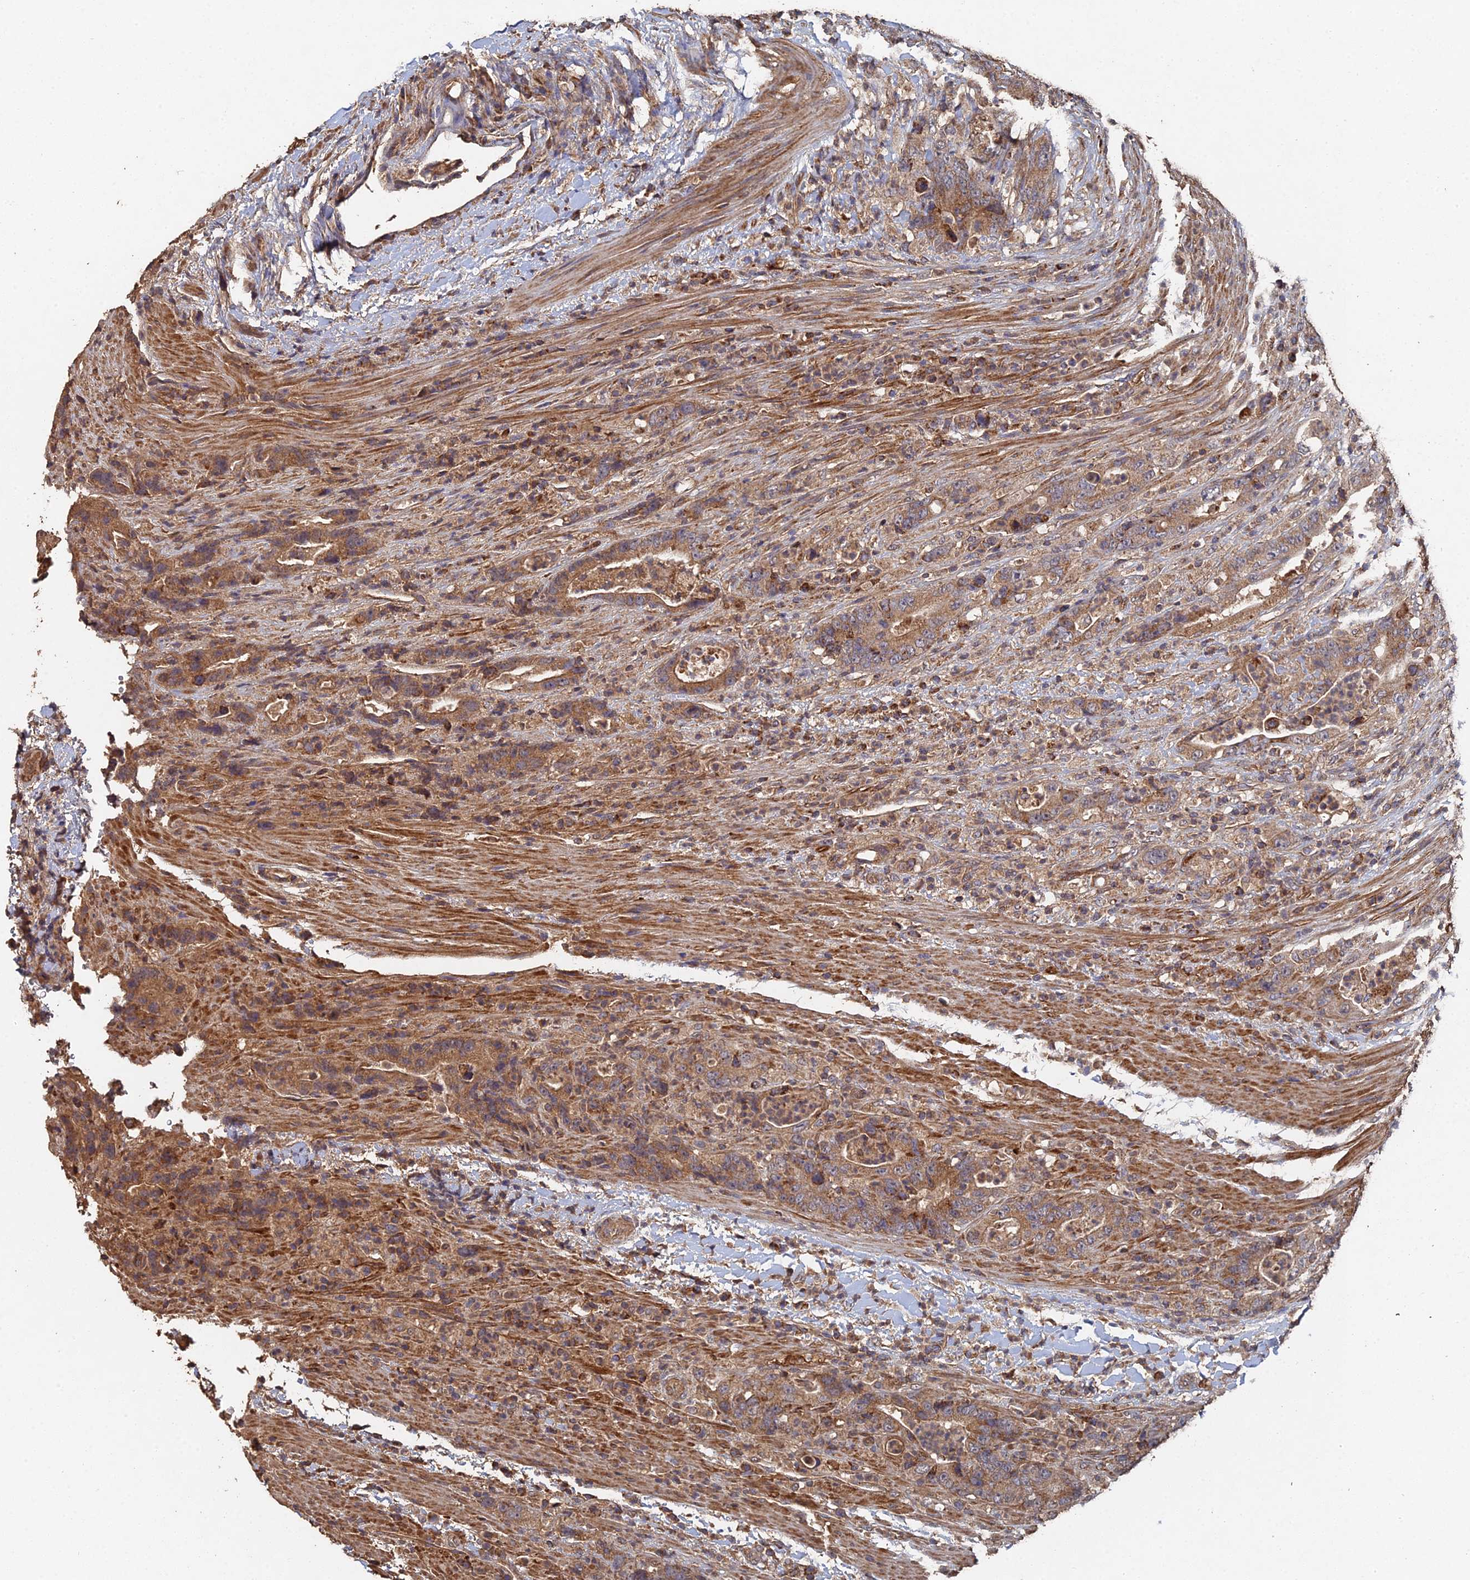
{"staining": {"intensity": "moderate", "quantity": ">75%", "location": "cytoplasmic/membranous"}, "tissue": "colorectal cancer", "cell_type": "Tumor cells", "image_type": "cancer", "snomed": [{"axis": "morphology", "description": "Adenocarcinoma, NOS"}, {"axis": "topography", "description": "Colon"}], "caption": "Human colorectal adenocarcinoma stained for a protein (brown) displays moderate cytoplasmic/membranous positive positivity in approximately >75% of tumor cells.", "gene": "SPANXN4", "patient": {"sex": "female", "age": 75}}